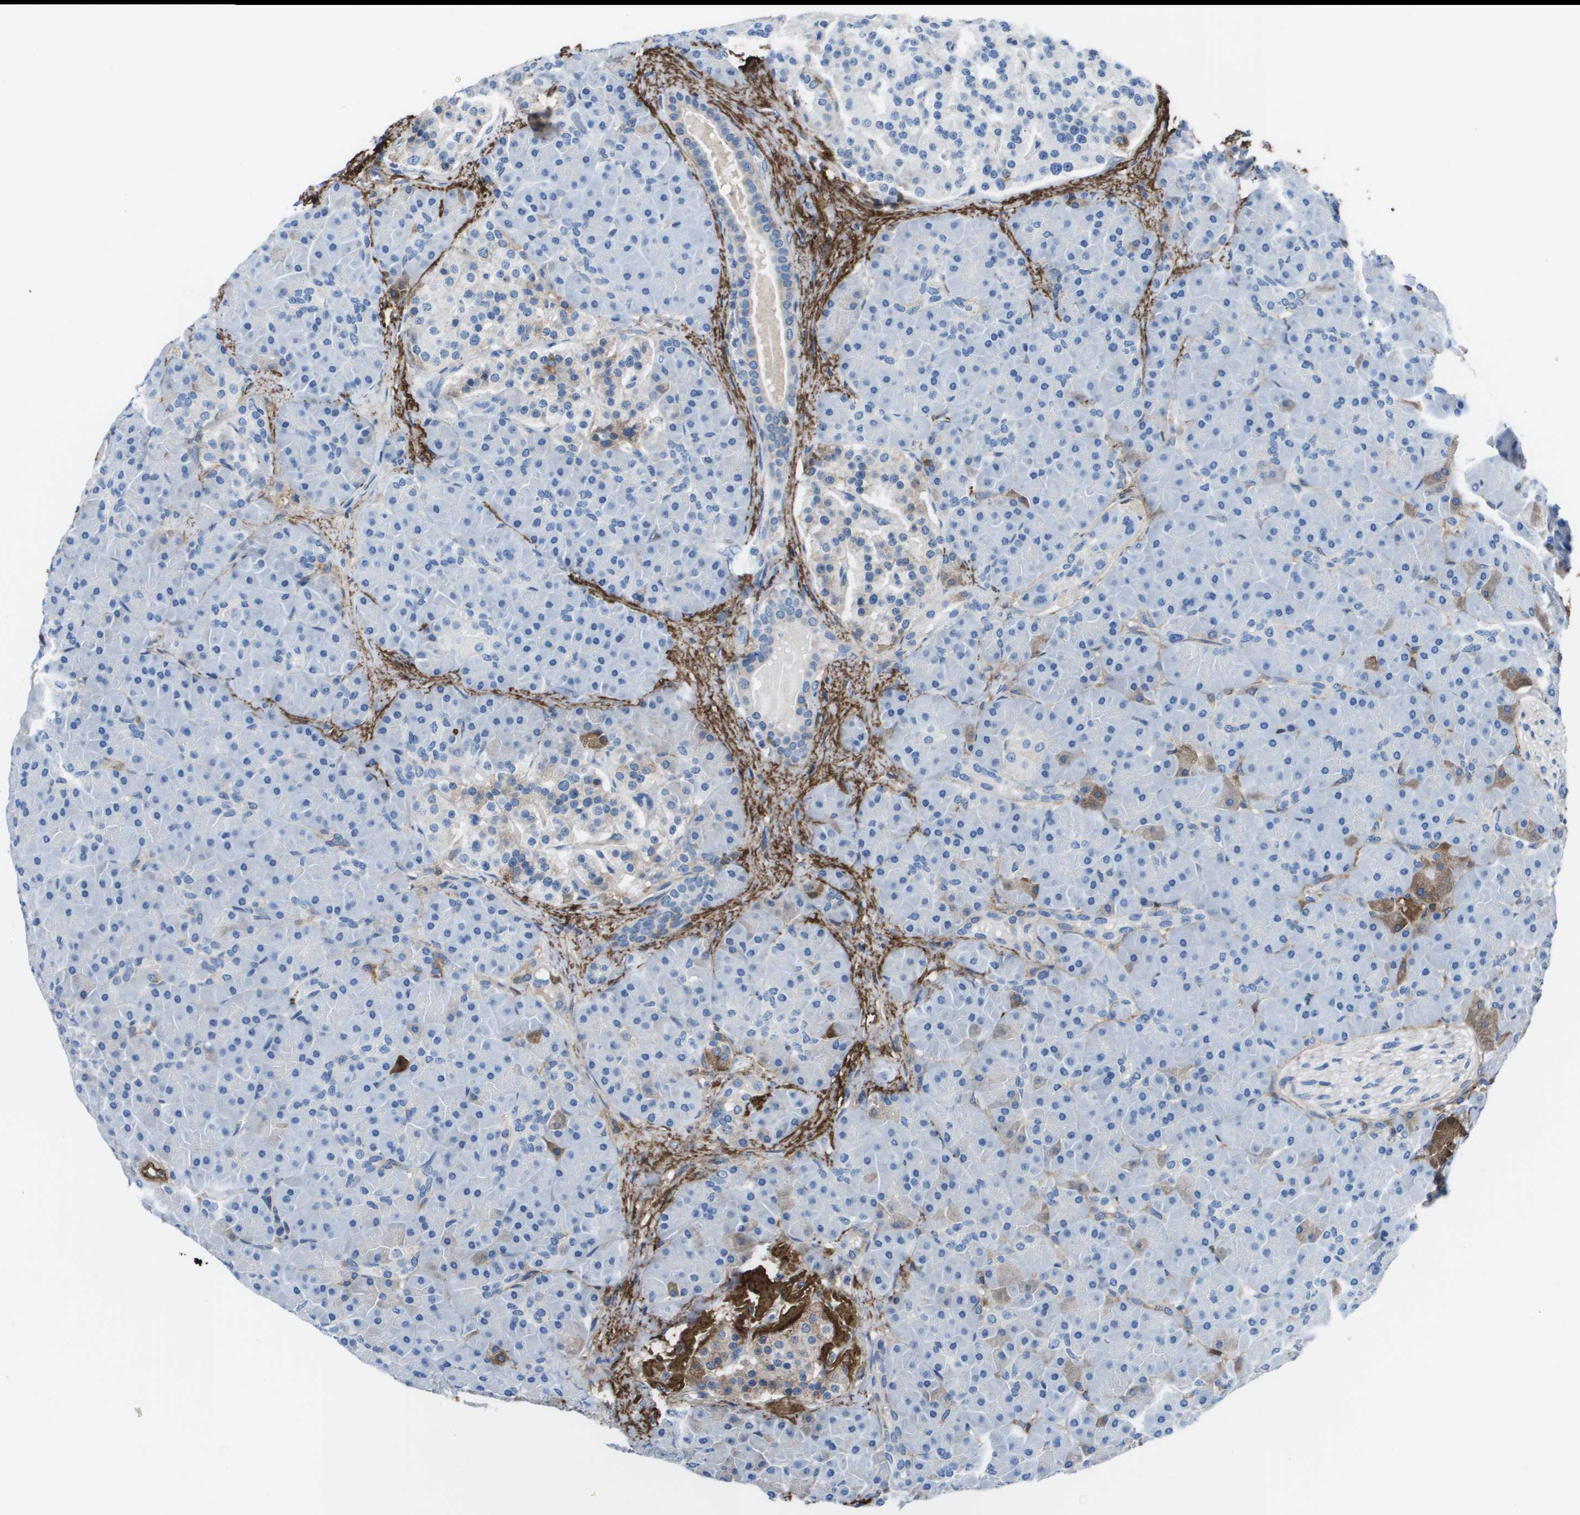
{"staining": {"intensity": "moderate", "quantity": "<25%", "location": "cytoplasmic/membranous"}, "tissue": "pancreas", "cell_type": "Exocrine glandular cells", "image_type": "normal", "snomed": [{"axis": "morphology", "description": "Normal tissue, NOS"}, {"axis": "topography", "description": "Pancreas"}], "caption": "The immunohistochemical stain highlights moderate cytoplasmic/membranous positivity in exocrine glandular cells of normal pancreas. (Brightfield microscopy of DAB IHC at high magnification).", "gene": "VTN", "patient": {"sex": "male", "age": 66}}